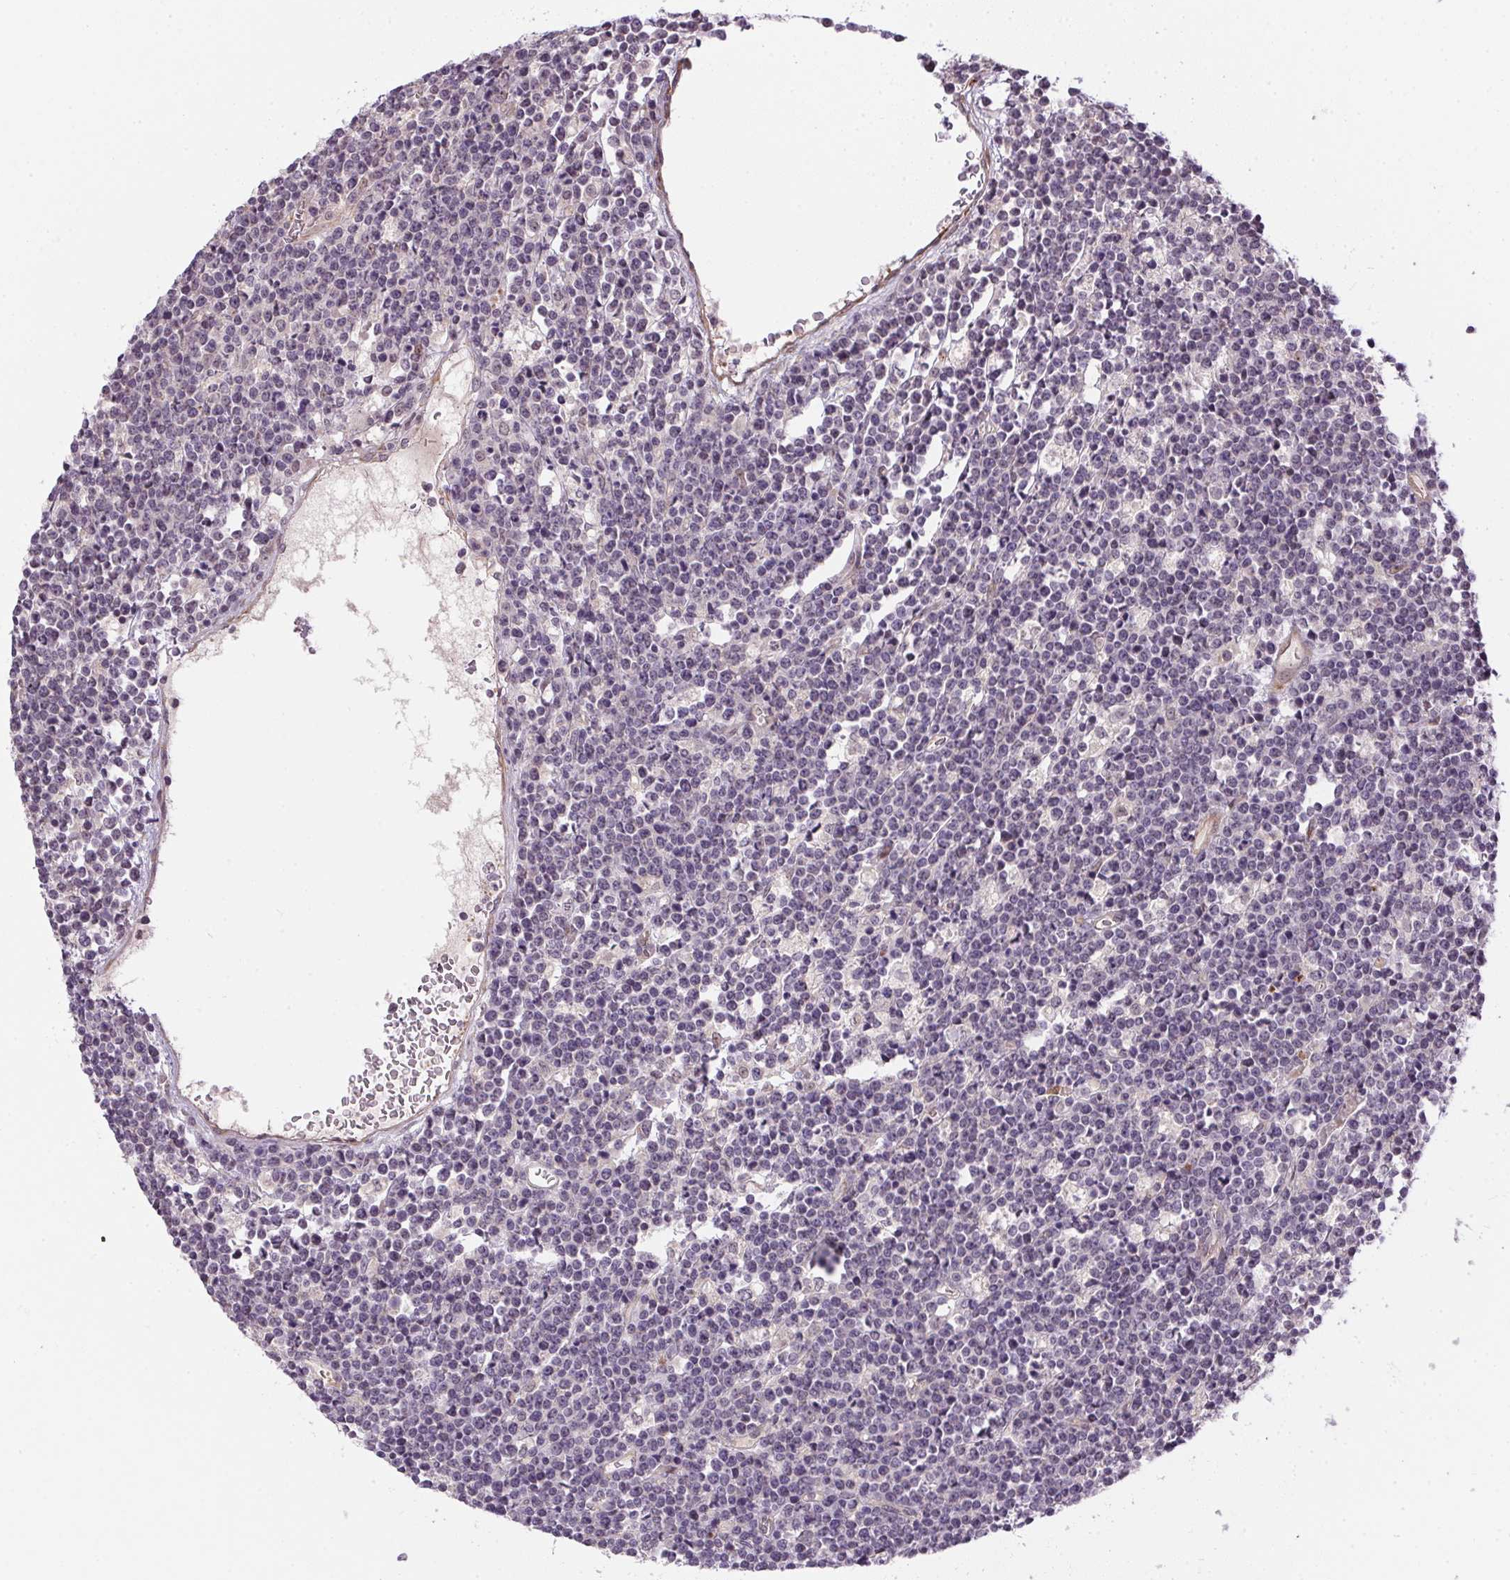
{"staining": {"intensity": "negative", "quantity": "none", "location": "none"}, "tissue": "lymphoma", "cell_type": "Tumor cells", "image_type": "cancer", "snomed": [{"axis": "morphology", "description": "Malignant lymphoma, non-Hodgkin's type, High grade"}, {"axis": "topography", "description": "Ovary"}], "caption": "Lymphoma was stained to show a protein in brown. There is no significant positivity in tumor cells.", "gene": "CFAP92", "patient": {"sex": "female", "age": 56}}